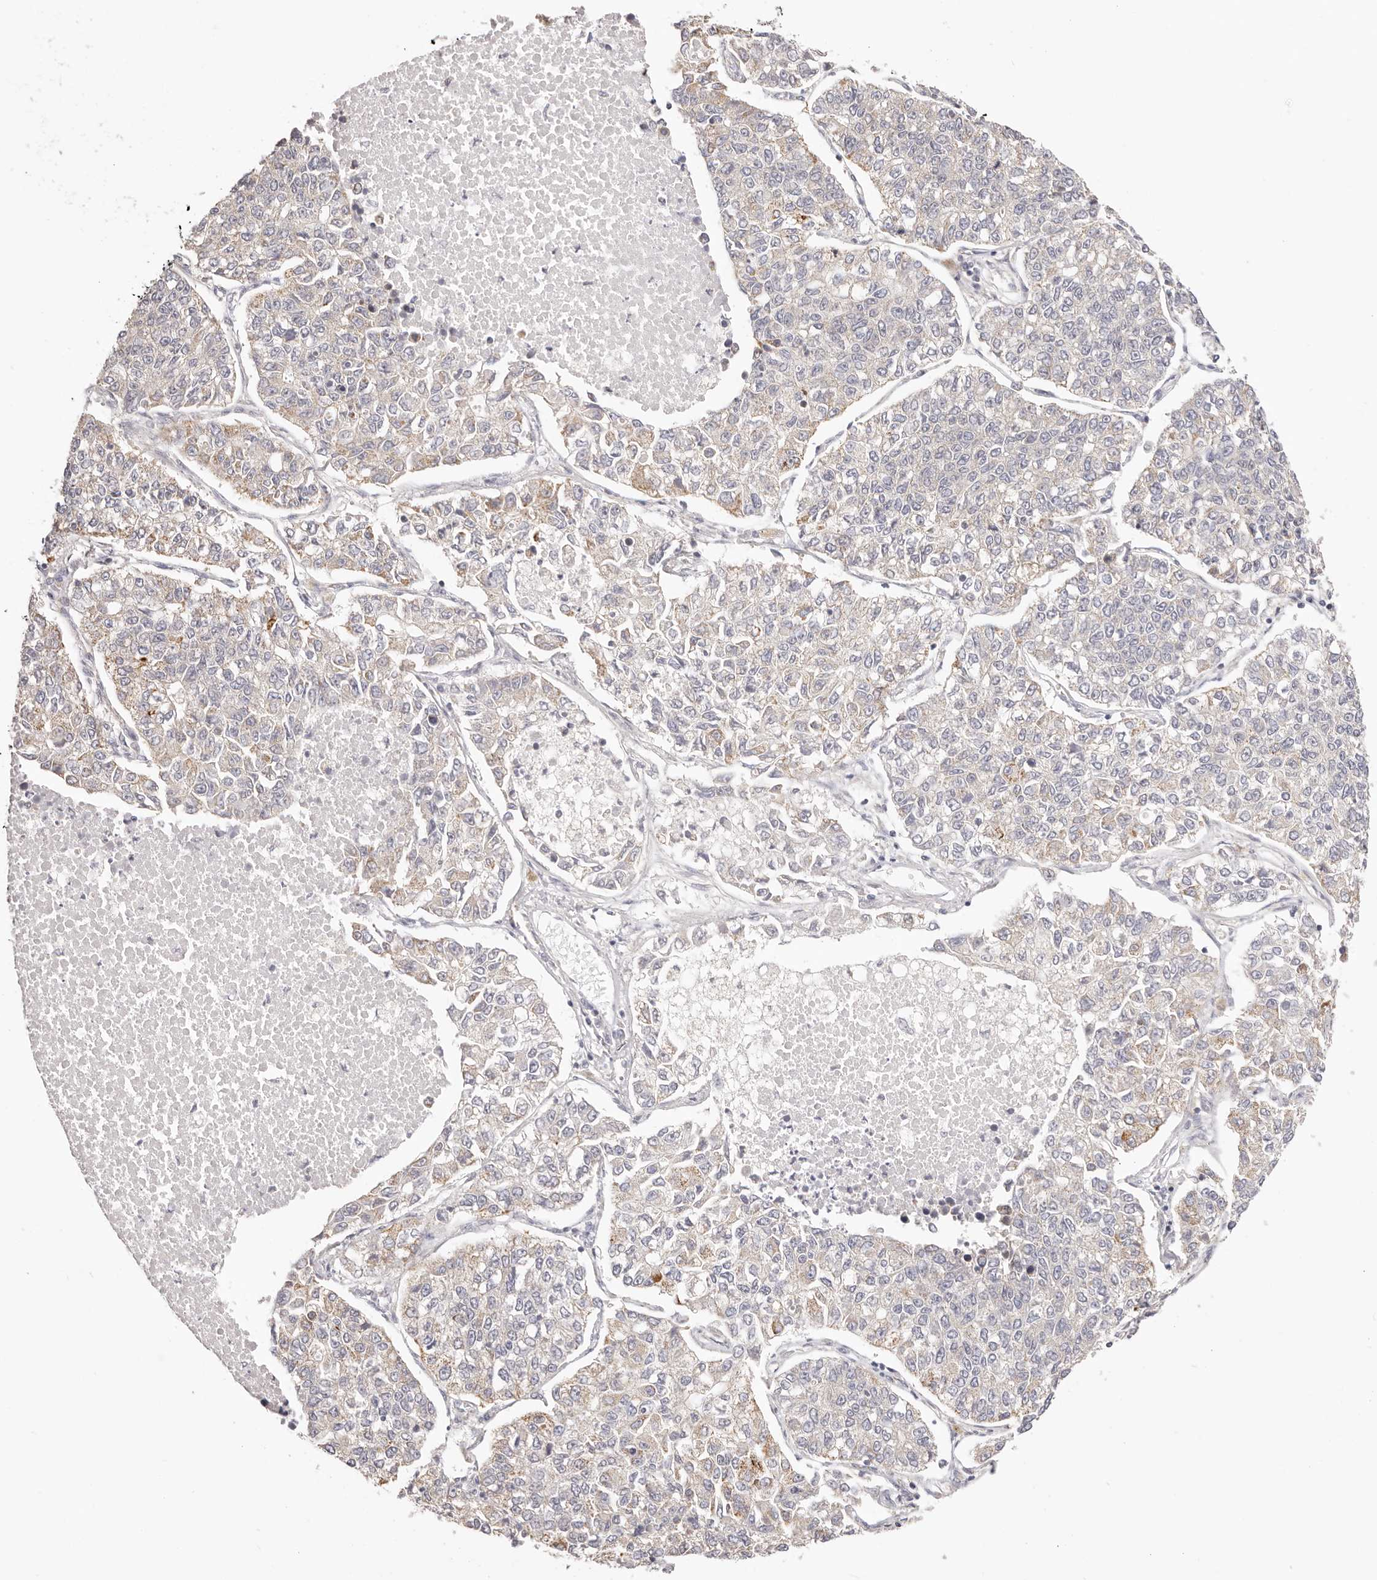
{"staining": {"intensity": "weak", "quantity": "<25%", "location": "cytoplasmic/membranous"}, "tissue": "lung cancer", "cell_type": "Tumor cells", "image_type": "cancer", "snomed": [{"axis": "morphology", "description": "Adenocarcinoma, NOS"}, {"axis": "topography", "description": "Lung"}], "caption": "Lung adenocarcinoma was stained to show a protein in brown. There is no significant positivity in tumor cells. (DAB (3,3'-diaminobenzidine) immunohistochemistry (IHC) visualized using brightfield microscopy, high magnification).", "gene": "KCMF1", "patient": {"sex": "male", "age": 49}}